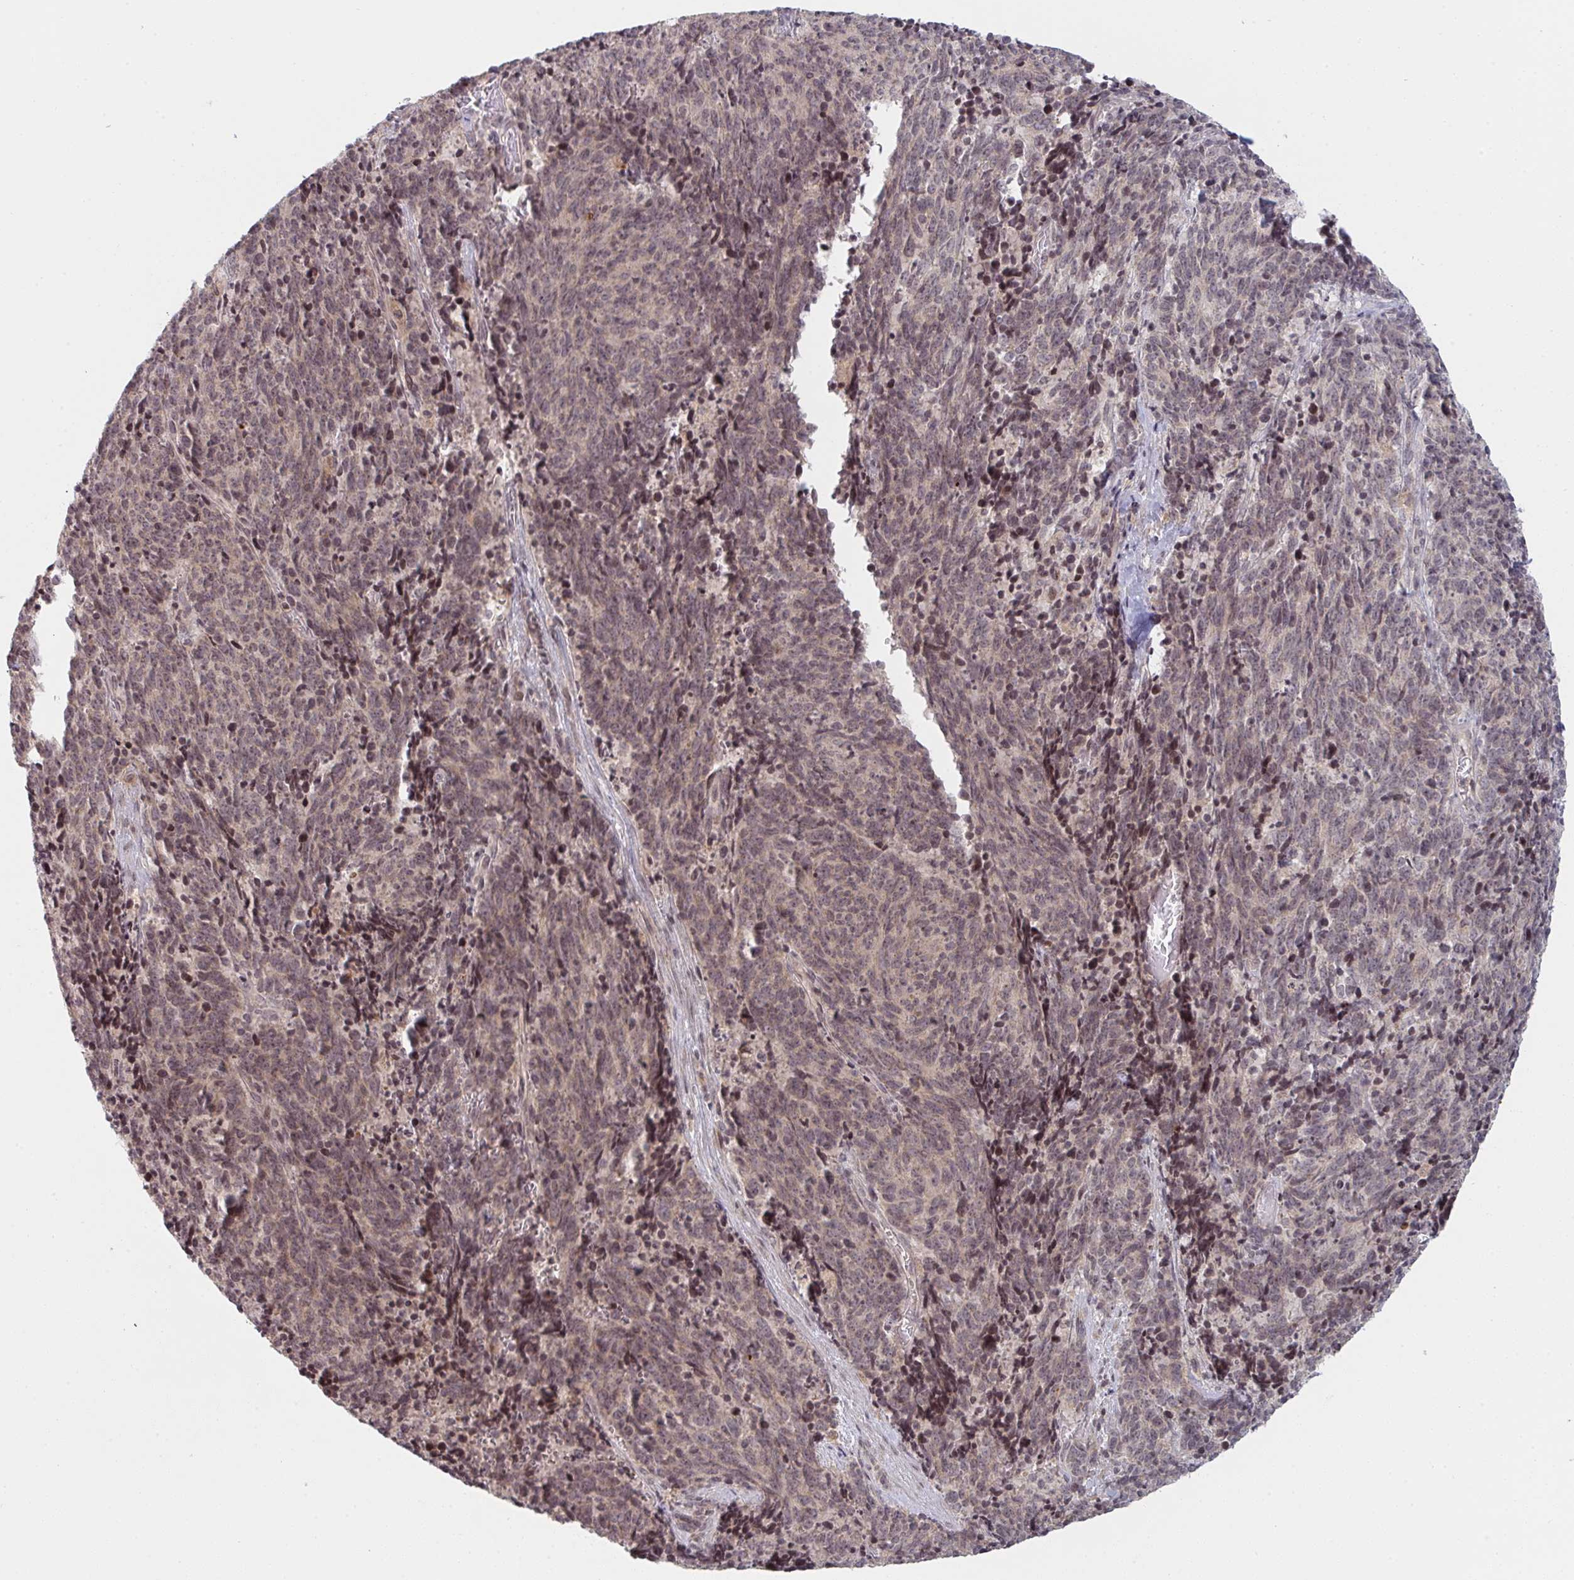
{"staining": {"intensity": "weak", "quantity": "25%-75%", "location": "nuclear"}, "tissue": "cervical cancer", "cell_type": "Tumor cells", "image_type": "cancer", "snomed": [{"axis": "morphology", "description": "Squamous cell carcinoma, NOS"}, {"axis": "topography", "description": "Cervix"}], "caption": "Immunohistochemistry (IHC) micrograph of human cervical cancer stained for a protein (brown), which demonstrates low levels of weak nuclear staining in approximately 25%-75% of tumor cells.", "gene": "DCST1", "patient": {"sex": "female", "age": 29}}